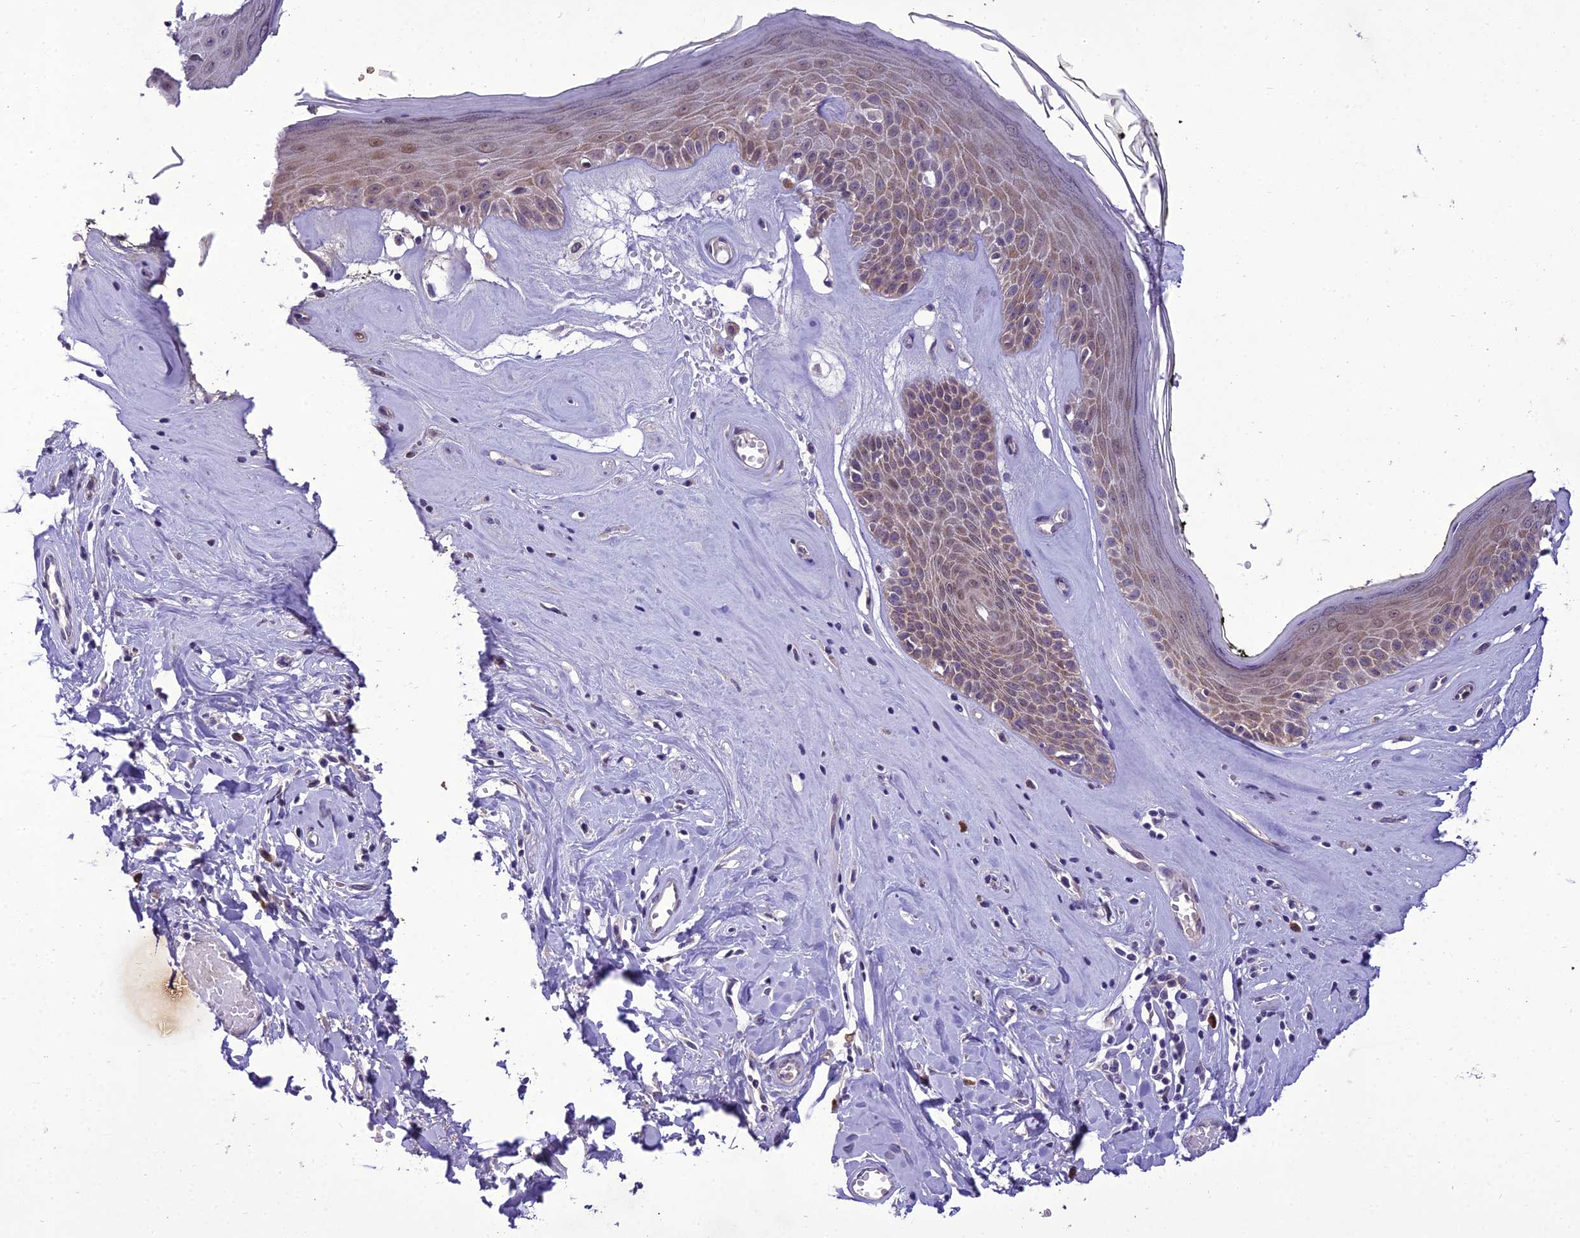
{"staining": {"intensity": "moderate", "quantity": ">75%", "location": "cytoplasmic/membranous,nuclear"}, "tissue": "skin", "cell_type": "Epidermal cells", "image_type": "normal", "snomed": [{"axis": "morphology", "description": "Normal tissue, NOS"}, {"axis": "morphology", "description": "Inflammation, NOS"}, {"axis": "topography", "description": "Vulva"}], "caption": "Moderate cytoplasmic/membranous,nuclear positivity for a protein is appreciated in about >75% of epidermal cells of normal skin using IHC.", "gene": "NEURL2", "patient": {"sex": "female", "age": 84}}